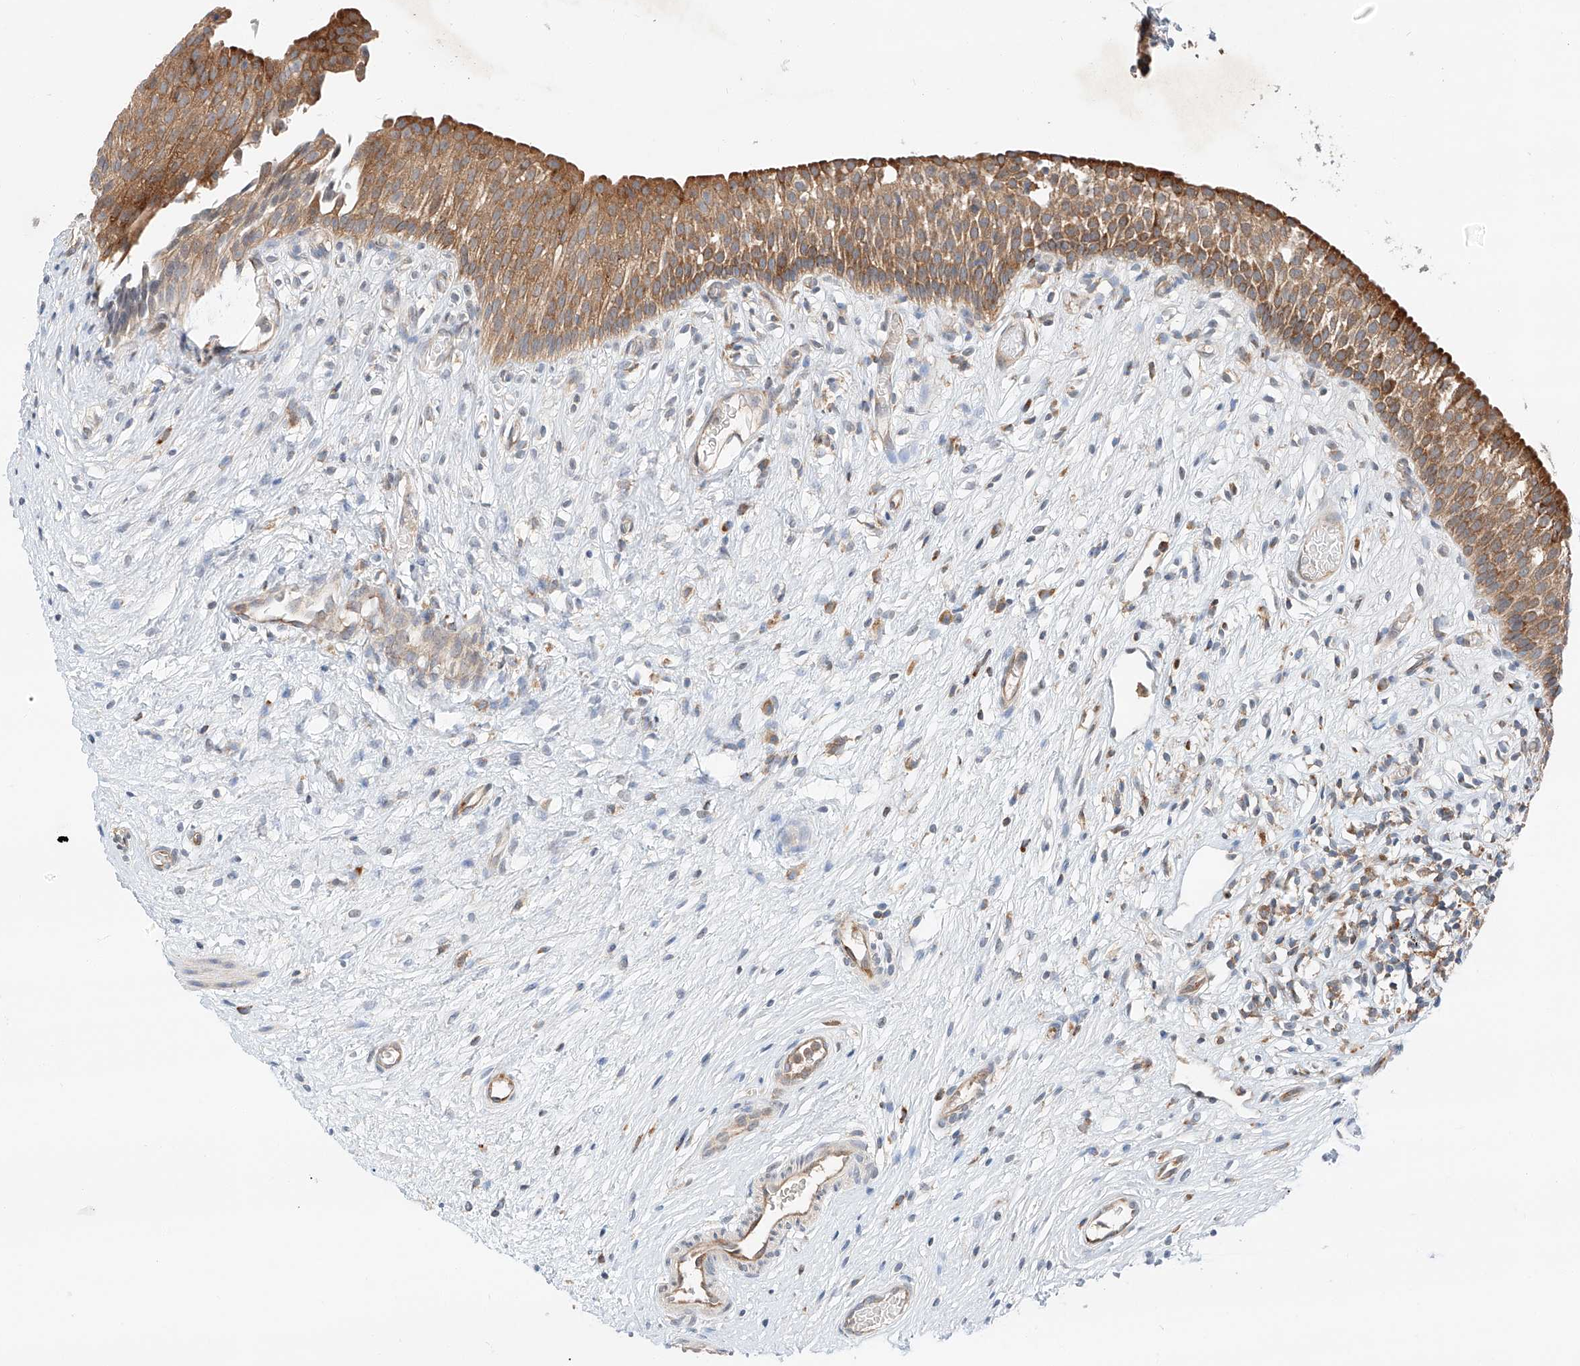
{"staining": {"intensity": "moderate", "quantity": ">75%", "location": "cytoplasmic/membranous"}, "tissue": "urinary bladder", "cell_type": "Urothelial cells", "image_type": "normal", "snomed": [{"axis": "morphology", "description": "Normal tissue, NOS"}, {"axis": "topography", "description": "Urinary bladder"}], "caption": "This is an image of immunohistochemistry (IHC) staining of normal urinary bladder, which shows moderate staining in the cytoplasmic/membranous of urothelial cells.", "gene": "RUSC1", "patient": {"sex": "male", "age": 1}}